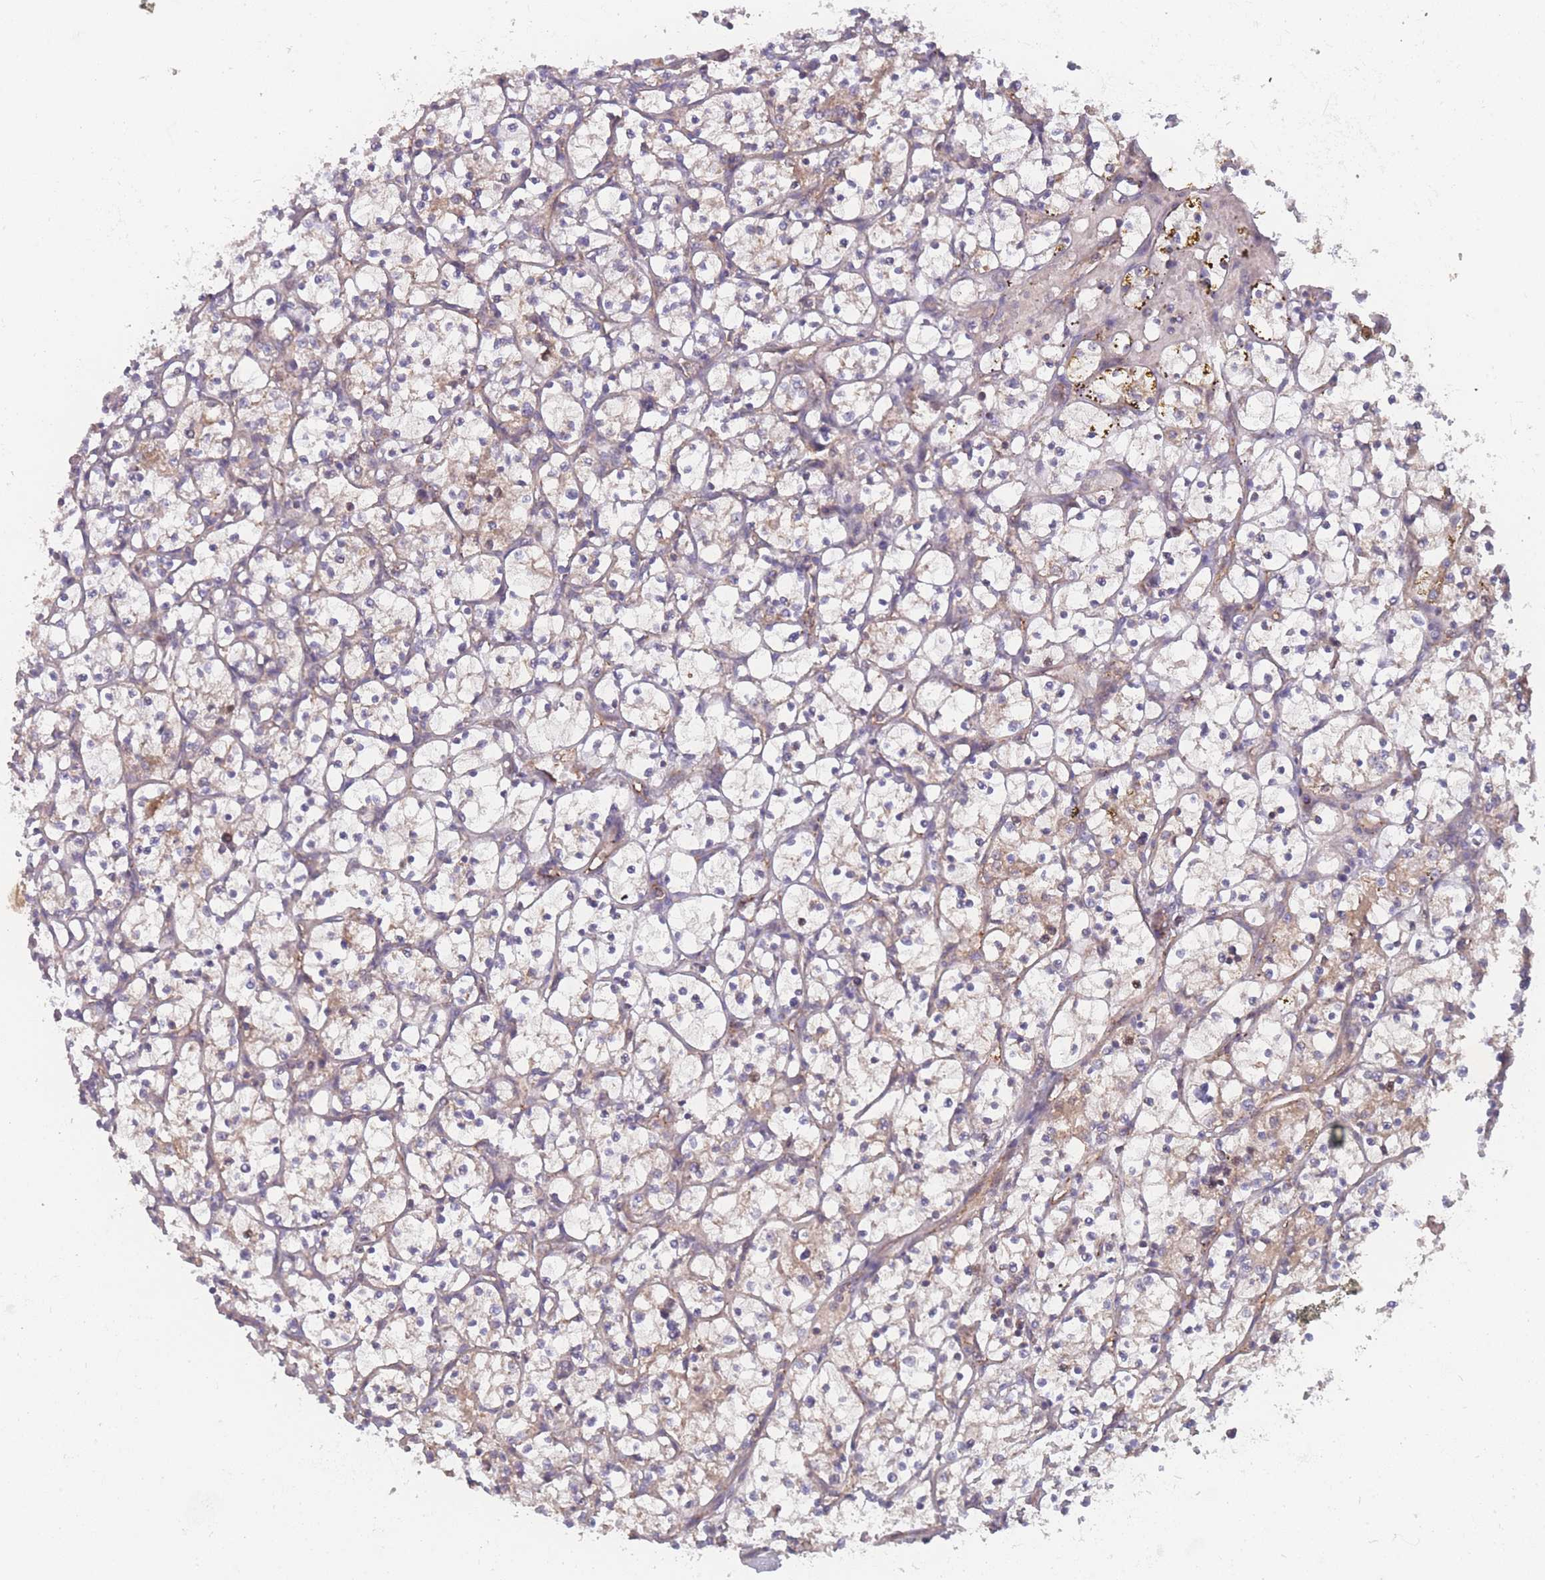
{"staining": {"intensity": "weak", "quantity": "25%-75%", "location": "cytoplasmic/membranous"}, "tissue": "renal cancer", "cell_type": "Tumor cells", "image_type": "cancer", "snomed": [{"axis": "morphology", "description": "Adenocarcinoma, NOS"}, {"axis": "topography", "description": "Kidney"}], "caption": "IHC photomicrograph of neoplastic tissue: adenocarcinoma (renal) stained using immunohistochemistry (IHC) shows low levels of weak protein expression localized specifically in the cytoplasmic/membranous of tumor cells, appearing as a cytoplasmic/membranous brown color.", "gene": "ATP5MG", "patient": {"sex": "female", "age": 69}}